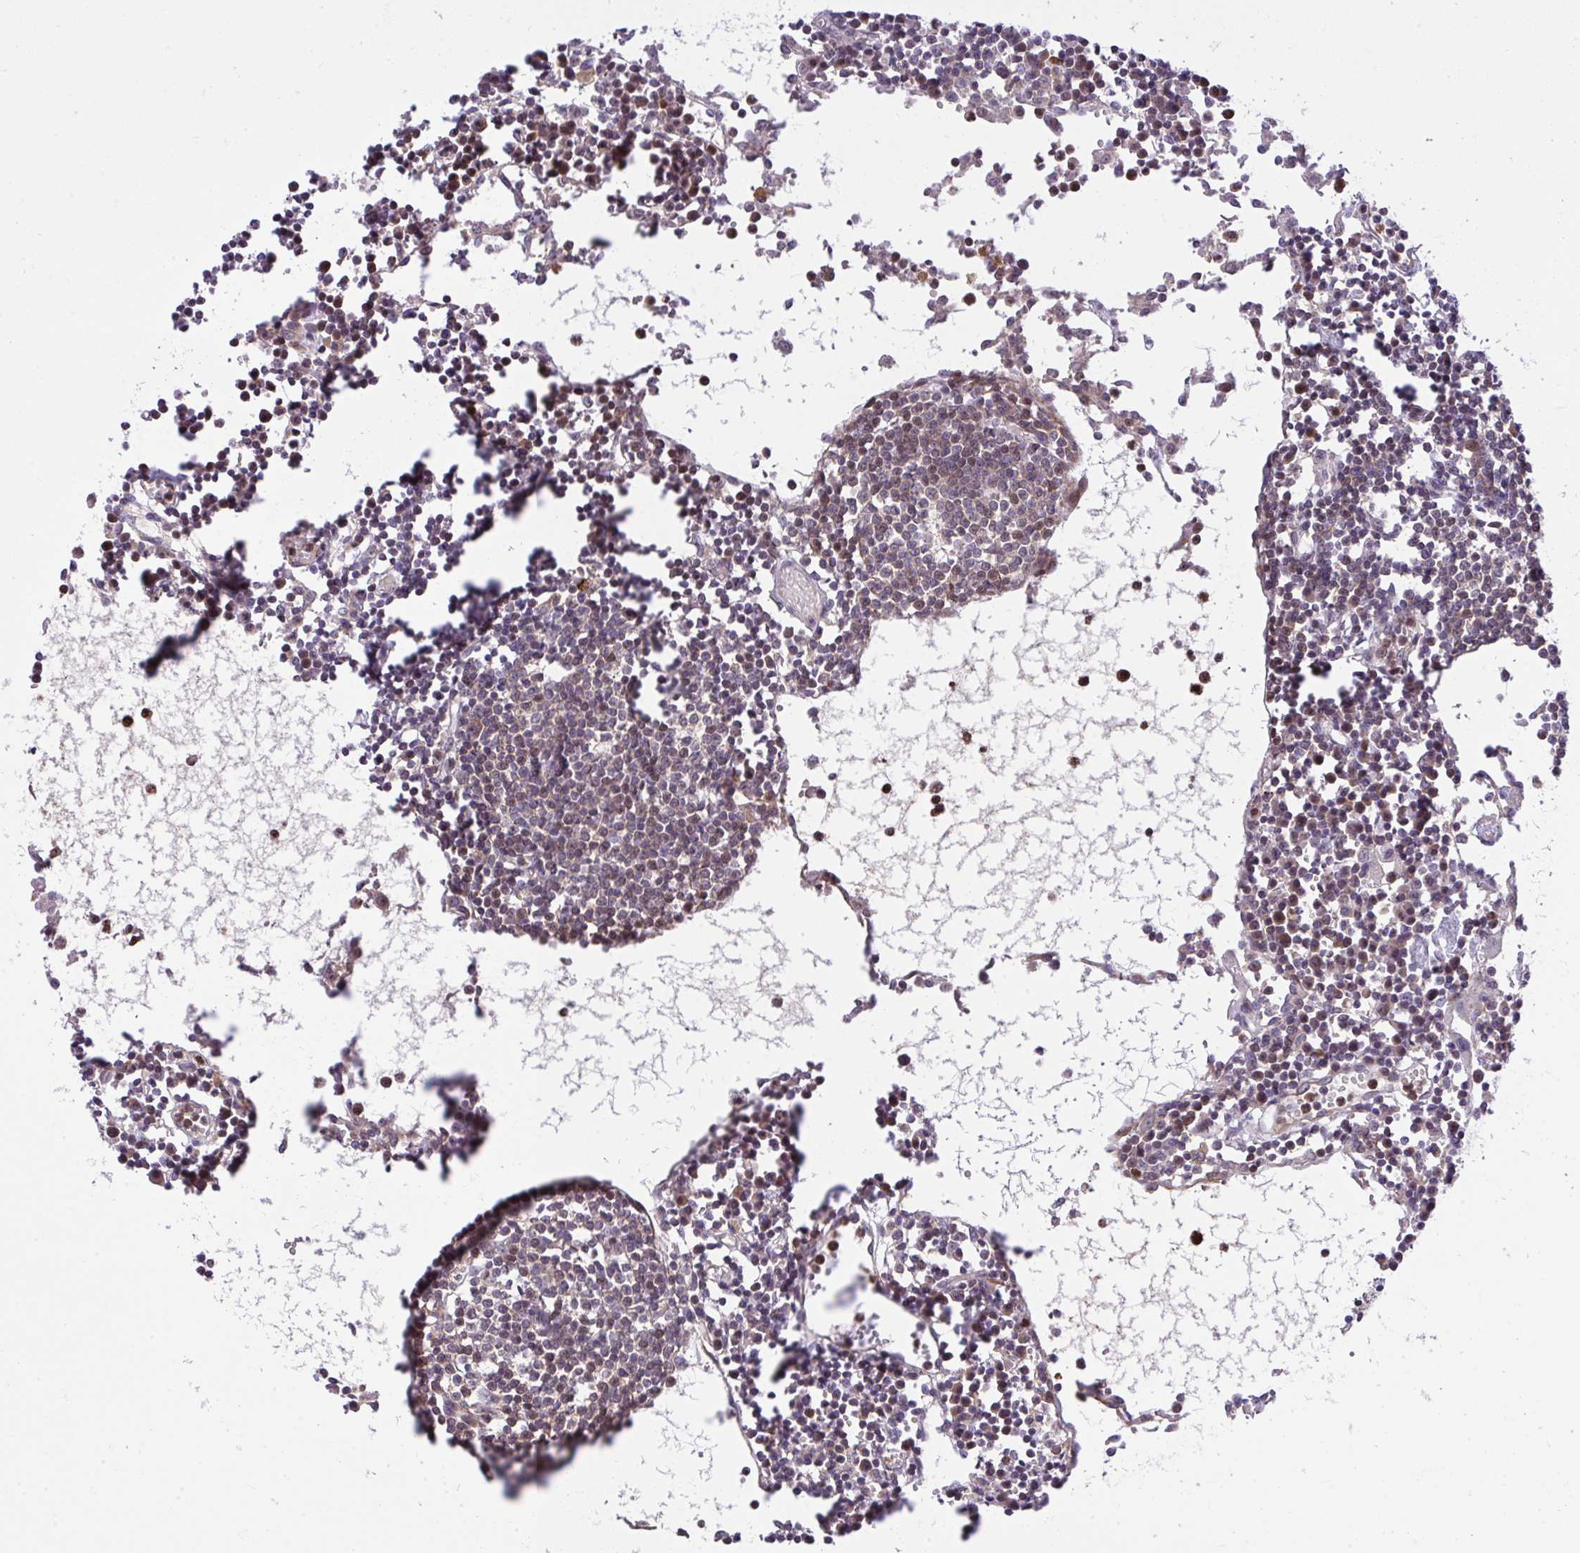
{"staining": {"intensity": "negative", "quantity": "none", "location": "none"}, "tissue": "lymph node", "cell_type": "Germinal center cells", "image_type": "normal", "snomed": [{"axis": "morphology", "description": "Normal tissue, NOS"}, {"axis": "topography", "description": "Lymph node"}], "caption": "This is an immunohistochemistry micrograph of benign lymph node. There is no expression in germinal center cells.", "gene": "CHIA", "patient": {"sex": "female", "age": 78}}